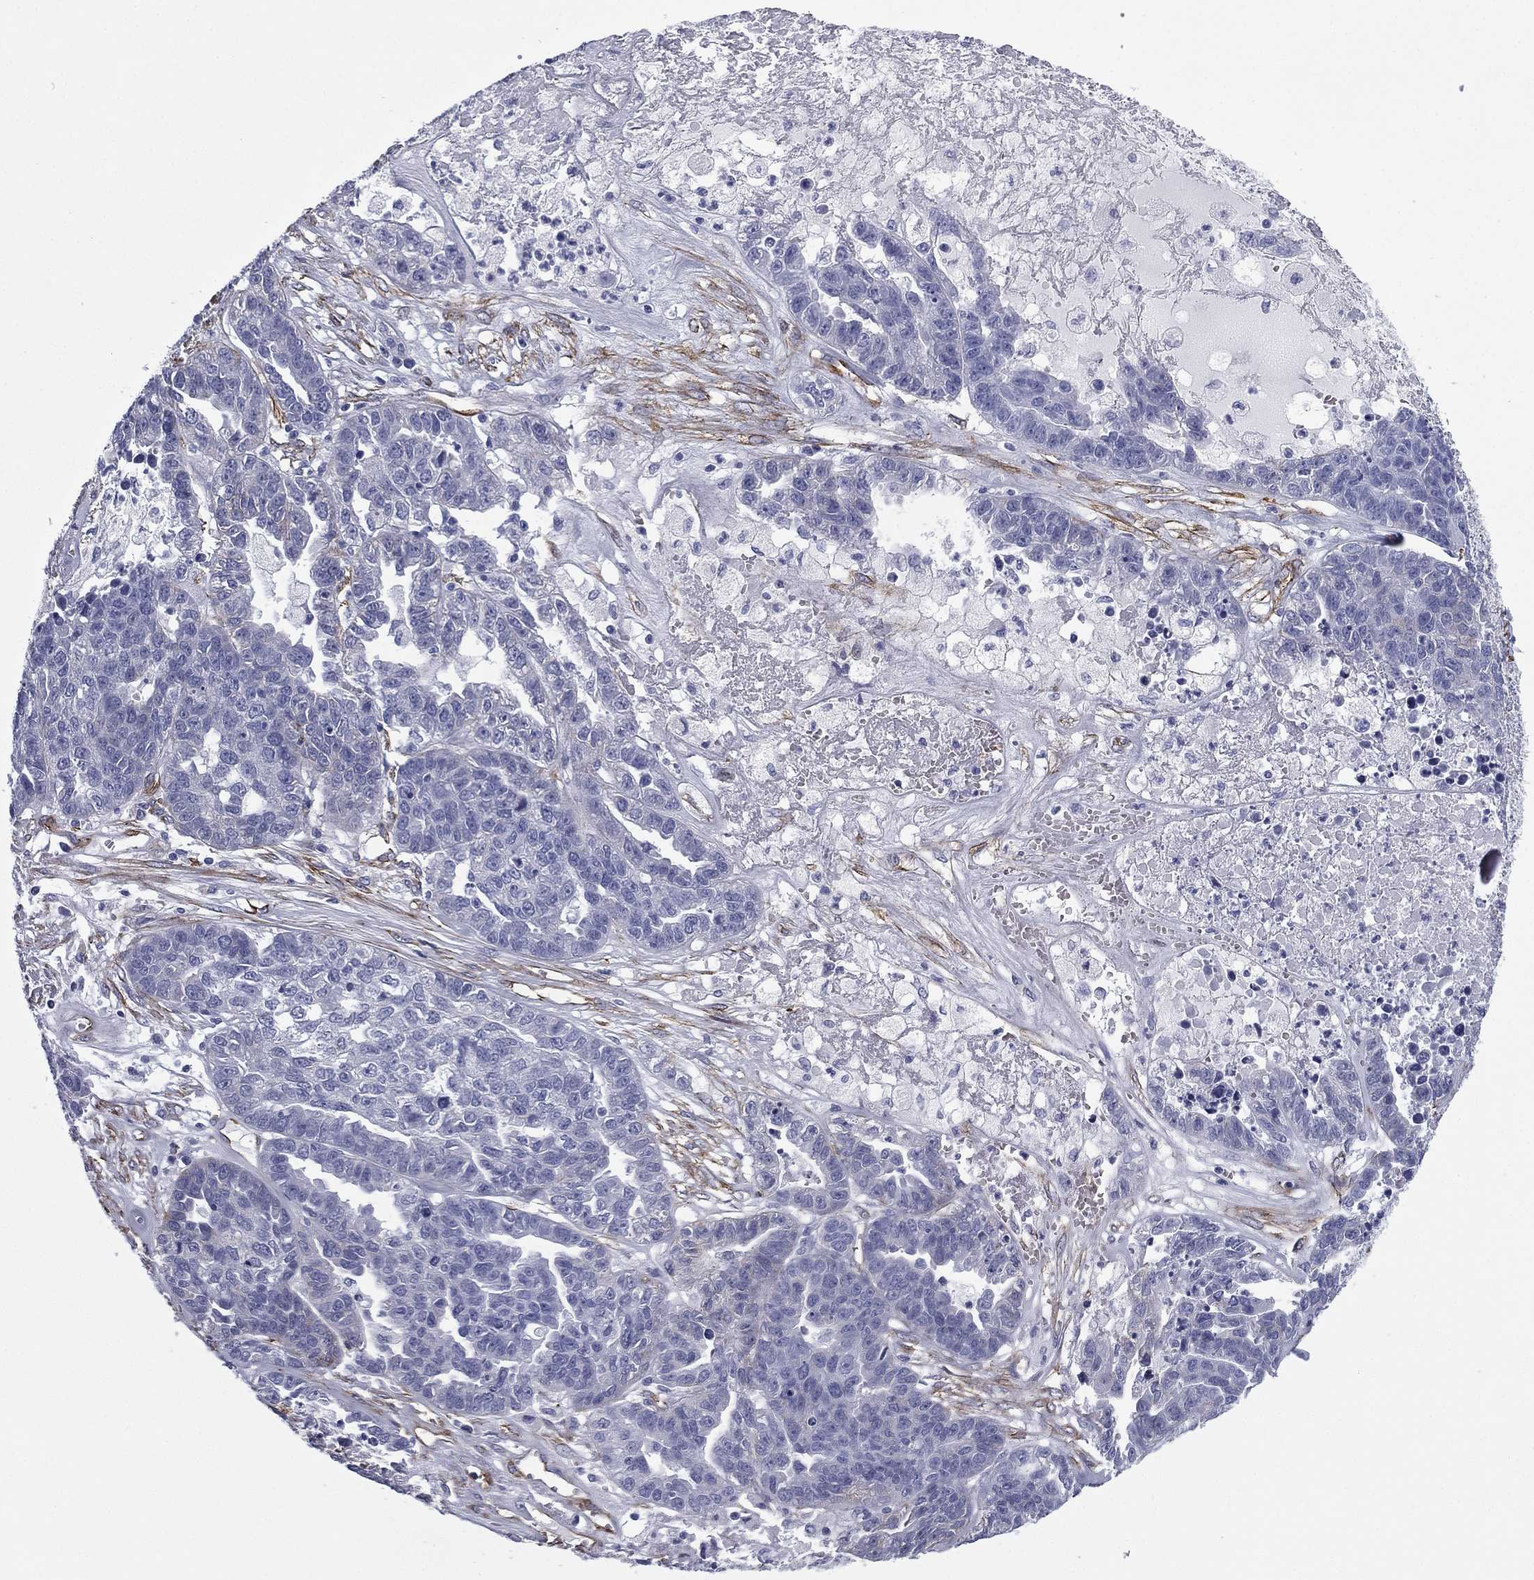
{"staining": {"intensity": "negative", "quantity": "none", "location": "none"}, "tissue": "ovarian cancer", "cell_type": "Tumor cells", "image_type": "cancer", "snomed": [{"axis": "morphology", "description": "Cystadenocarcinoma, serous, NOS"}, {"axis": "topography", "description": "Ovary"}], "caption": "Photomicrograph shows no significant protein staining in tumor cells of ovarian serous cystadenocarcinoma.", "gene": "CAVIN3", "patient": {"sex": "female", "age": 87}}